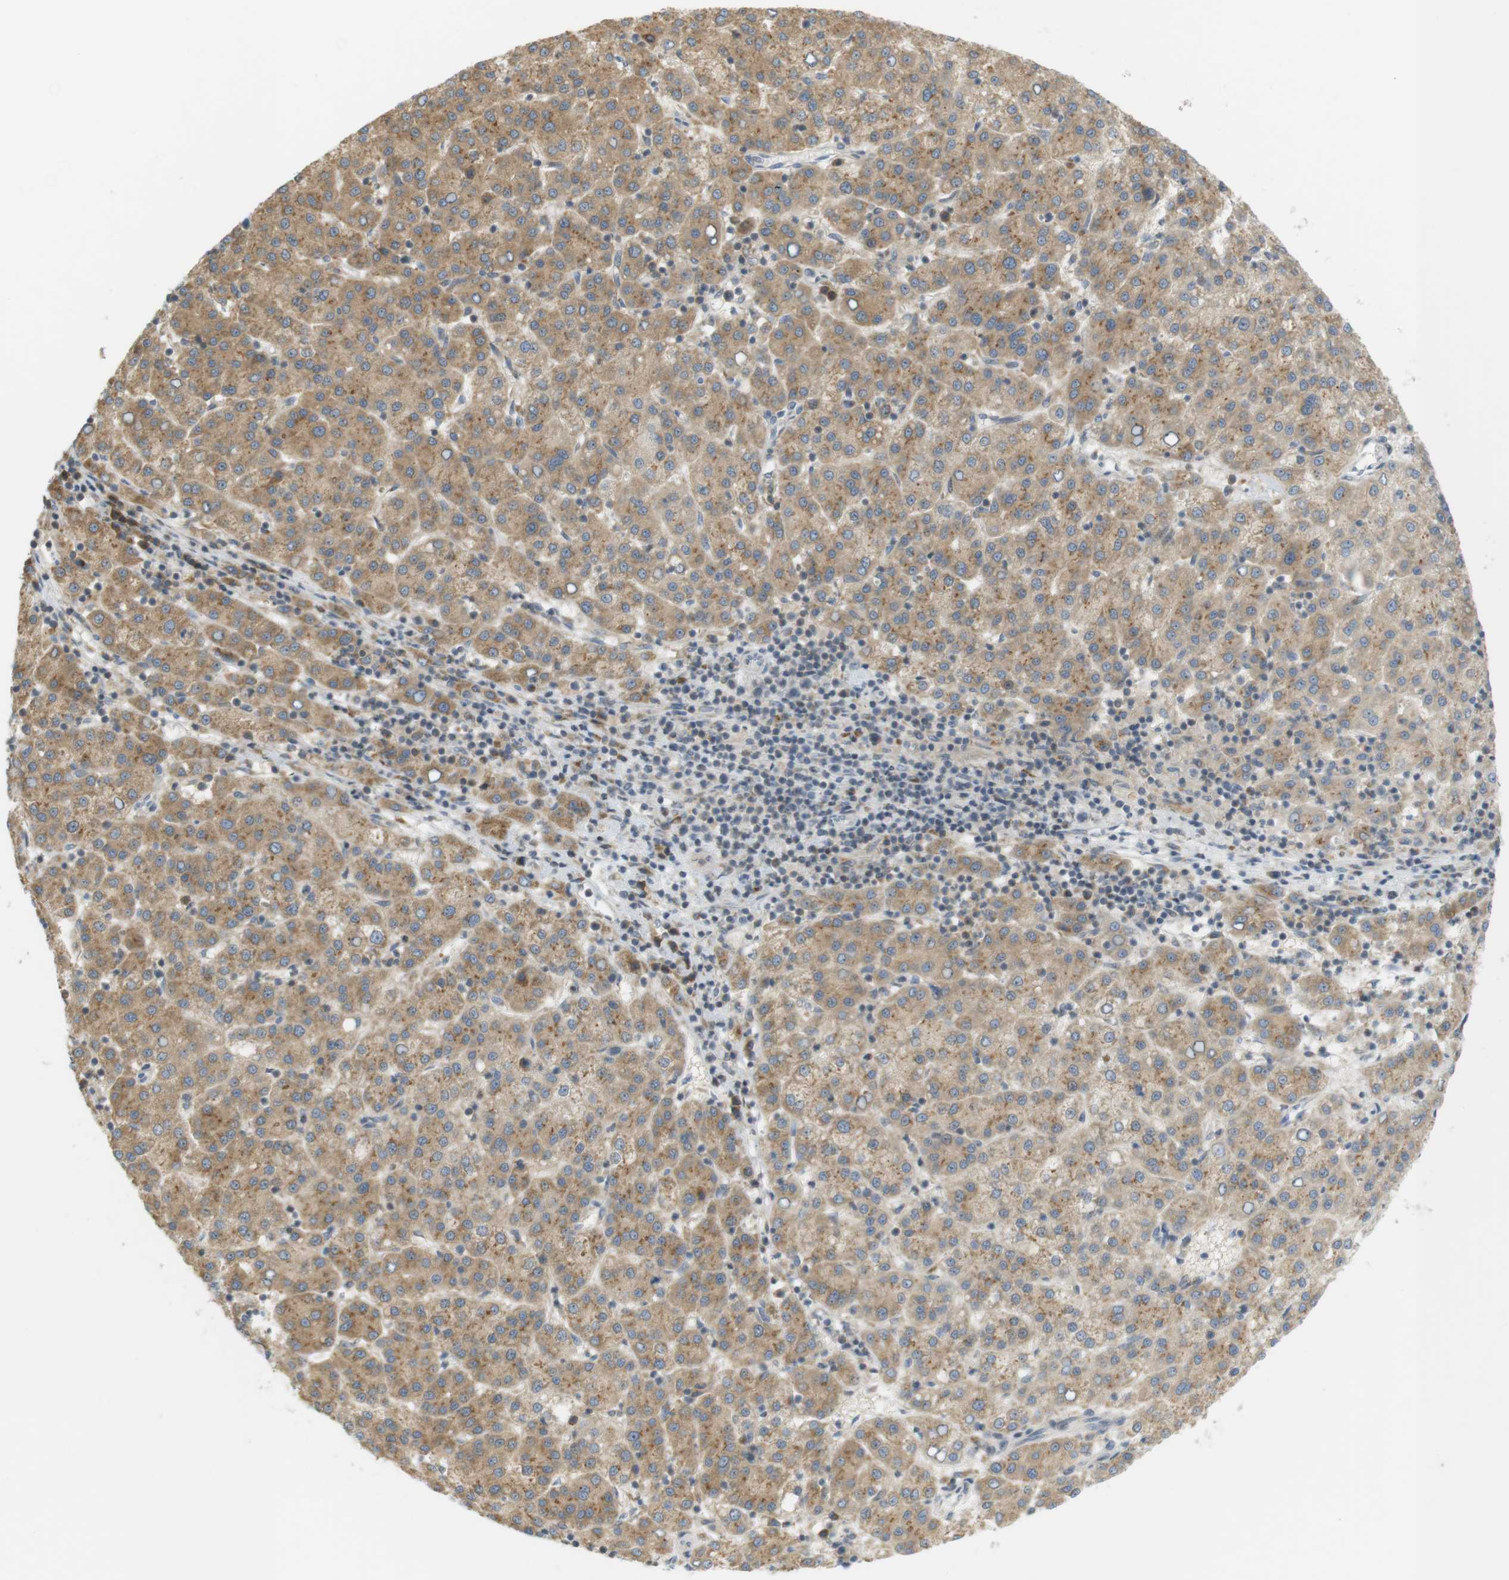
{"staining": {"intensity": "moderate", "quantity": ">75%", "location": "cytoplasmic/membranous"}, "tissue": "liver cancer", "cell_type": "Tumor cells", "image_type": "cancer", "snomed": [{"axis": "morphology", "description": "Carcinoma, Hepatocellular, NOS"}, {"axis": "topography", "description": "Liver"}], "caption": "This is a photomicrograph of immunohistochemistry staining of liver cancer, which shows moderate expression in the cytoplasmic/membranous of tumor cells.", "gene": "CLRN3", "patient": {"sex": "female", "age": 58}}